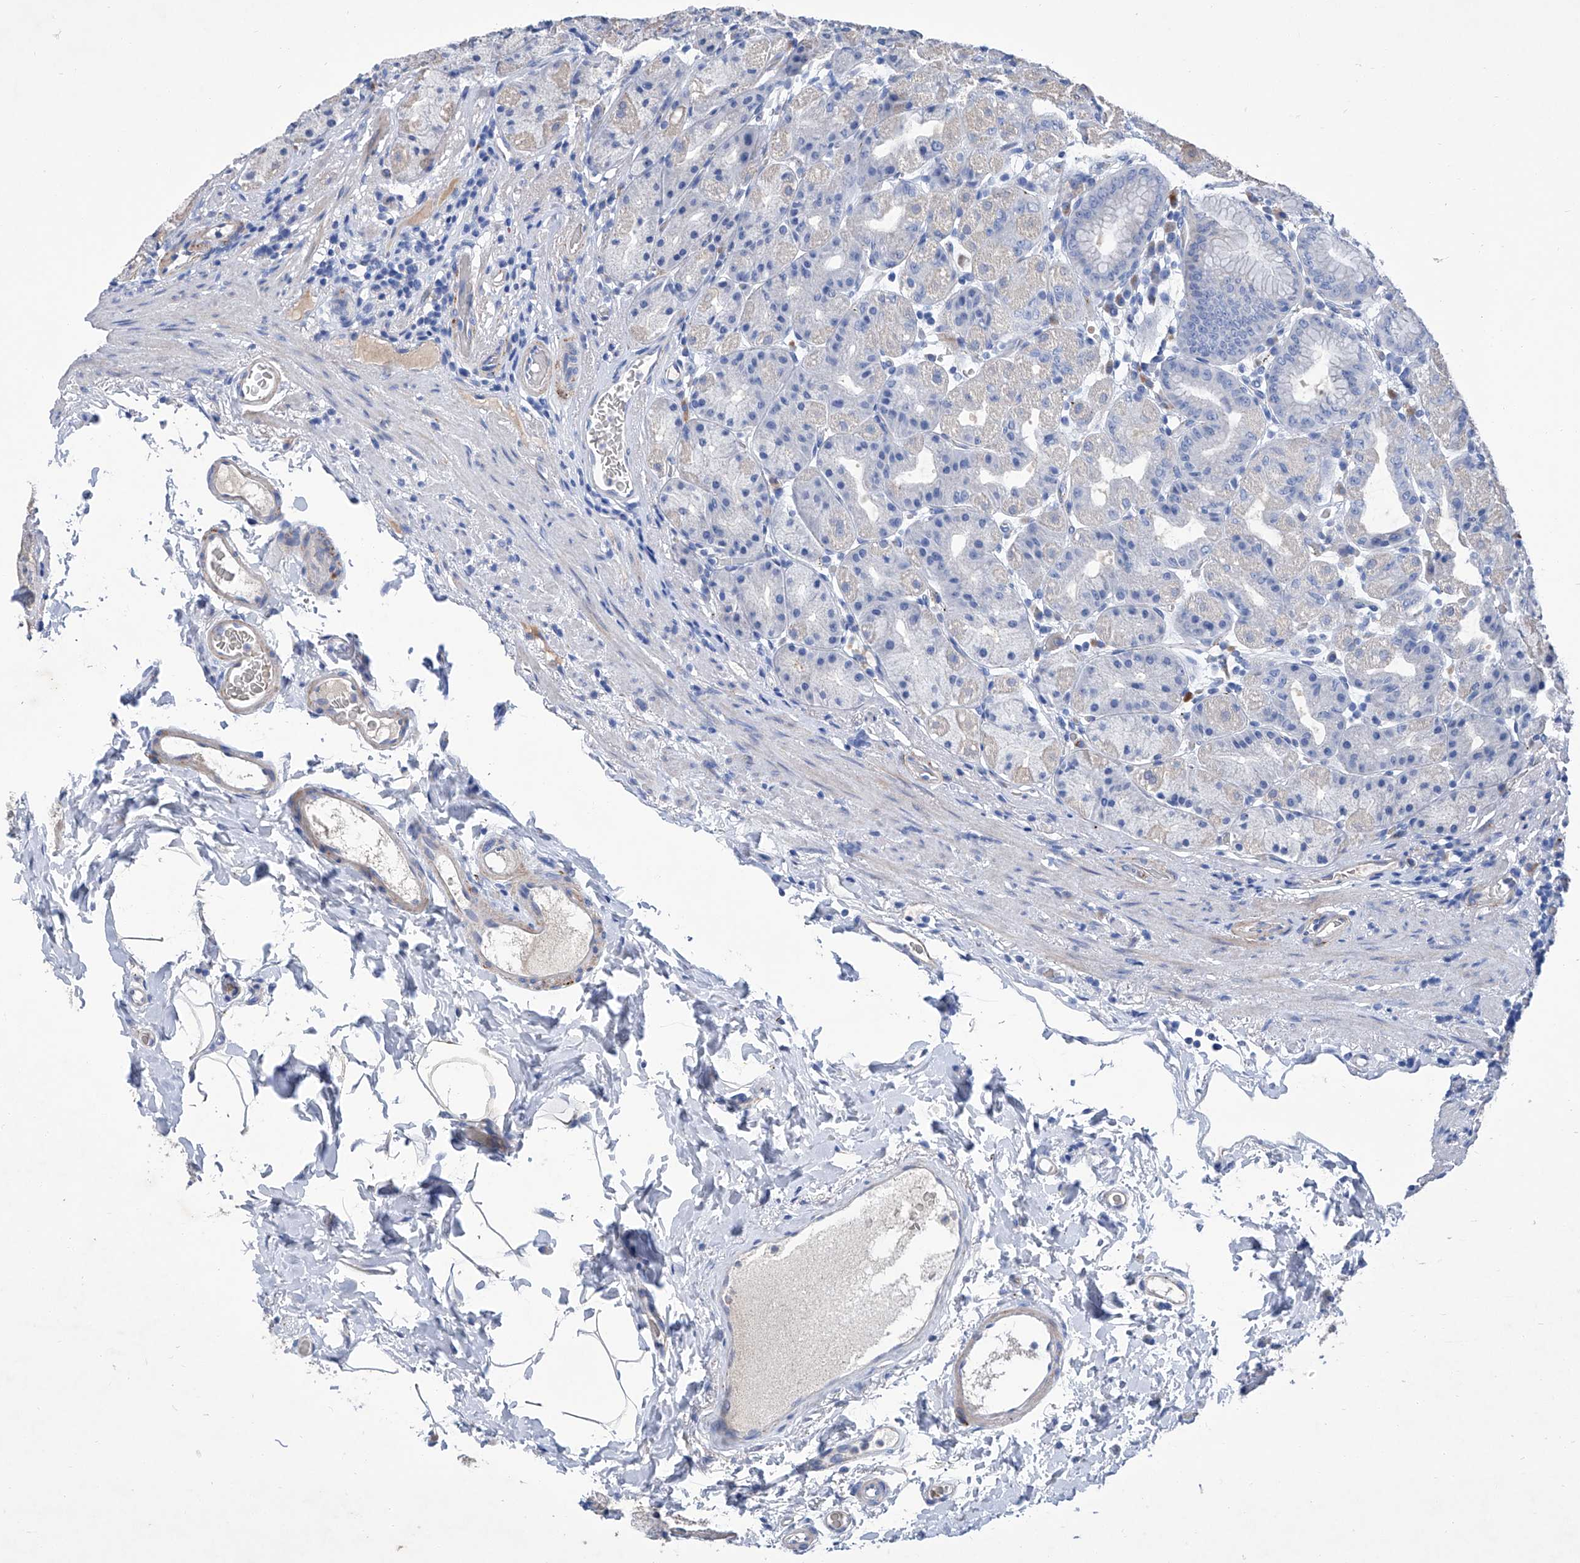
{"staining": {"intensity": "weak", "quantity": "<25%", "location": "cytoplasmic/membranous"}, "tissue": "stomach", "cell_type": "Glandular cells", "image_type": "normal", "snomed": [{"axis": "morphology", "description": "Normal tissue, NOS"}, {"axis": "topography", "description": "Stomach, upper"}], "caption": "Protein analysis of unremarkable stomach exhibits no significant positivity in glandular cells. (Brightfield microscopy of DAB IHC at high magnification).", "gene": "GPT", "patient": {"sex": "male", "age": 68}}